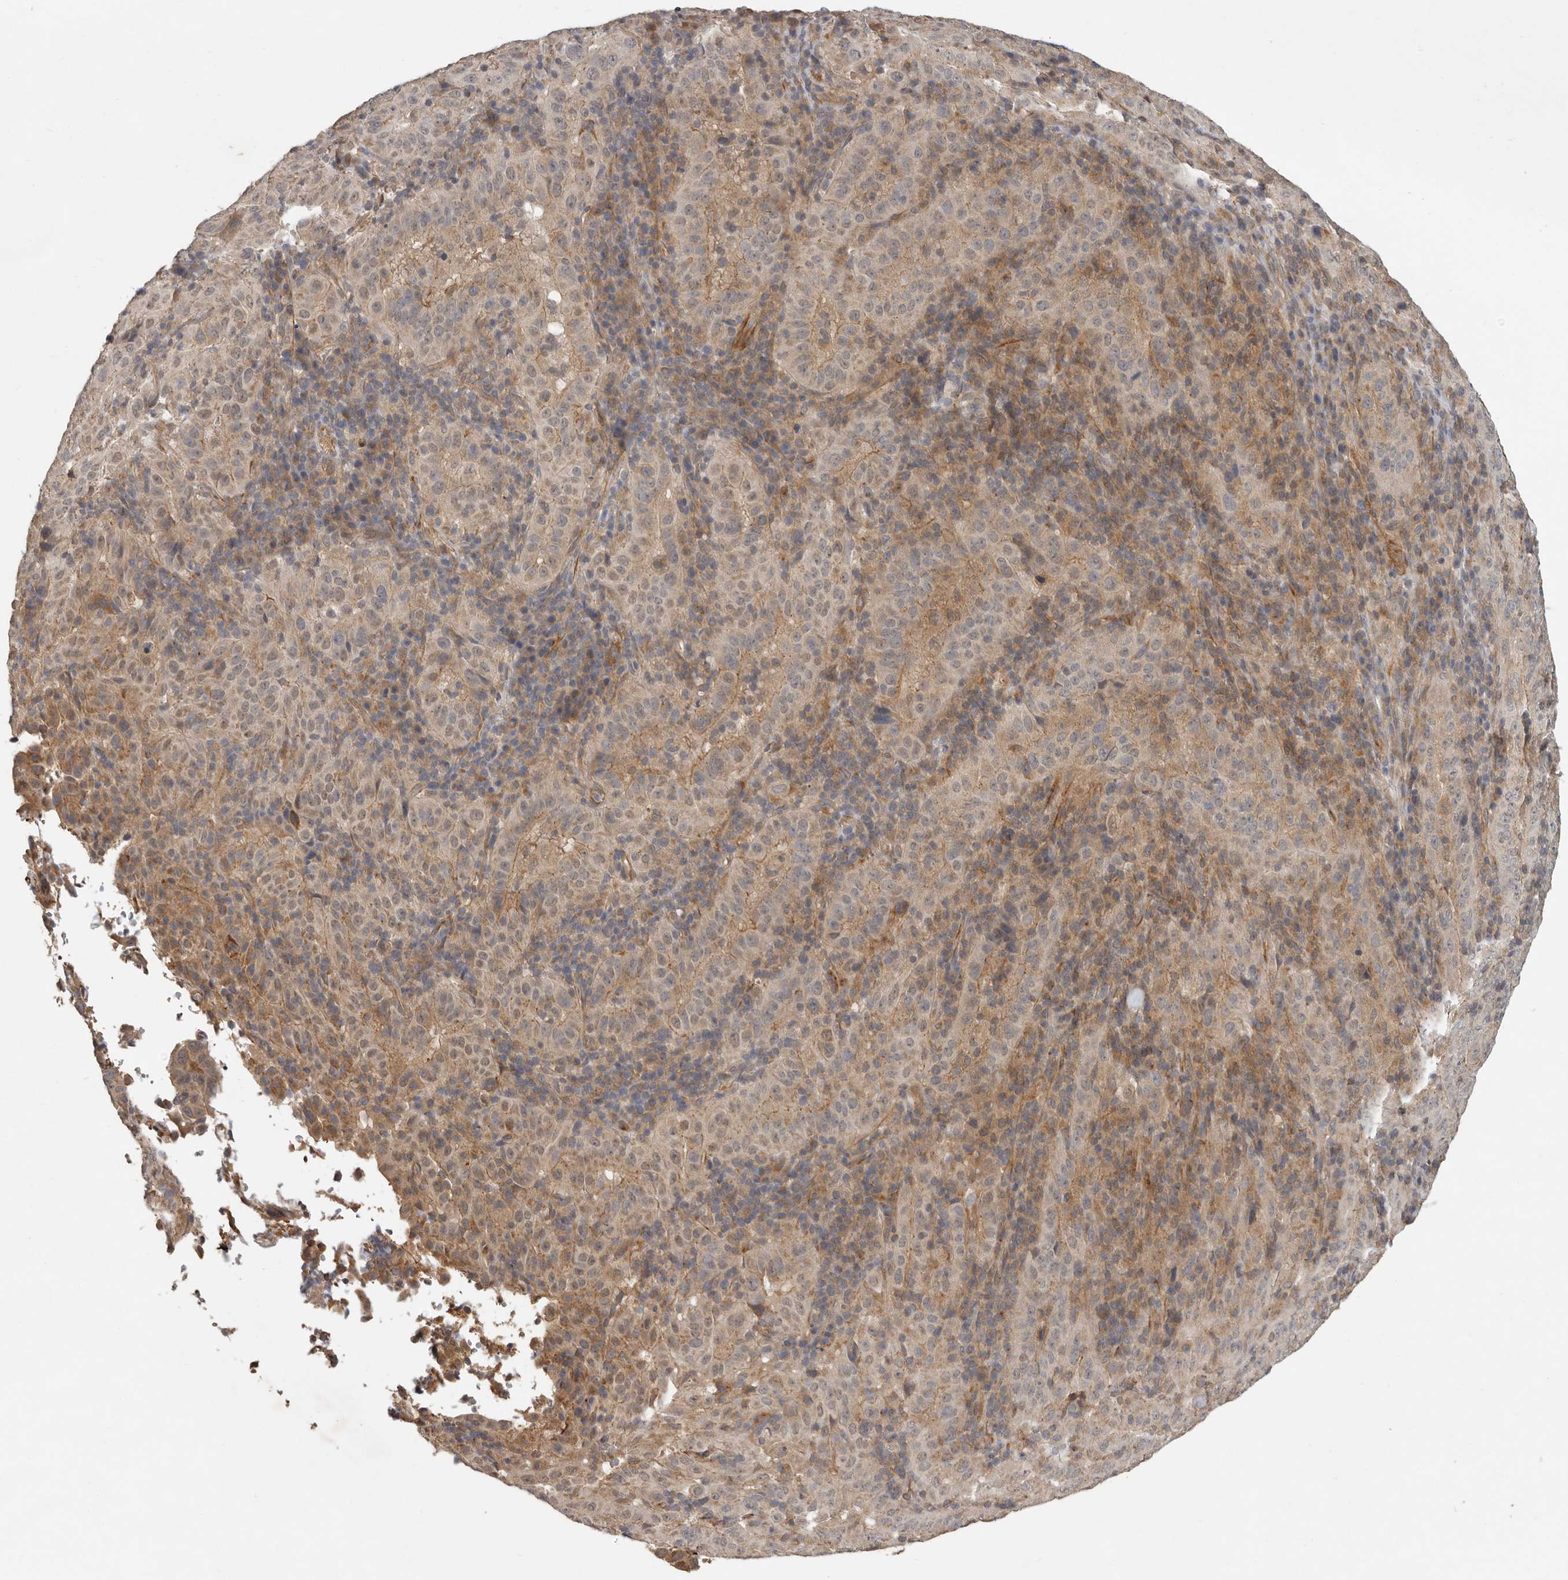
{"staining": {"intensity": "moderate", "quantity": "25%-75%", "location": "cytoplasmic/membranous"}, "tissue": "pancreatic cancer", "cell_type": "Tumor cells", "image_type": "cancer", "snomed": [{"axis": "morphology", "description": "Adenocarcinoma, NOS"}, {"axis": "topography", "description": "Pancreas"}], "caption": "Pancreatic cancer (adenocarcinoma) was stained to show a protein in brown. There is medium levels of moderate cytoplasmic/membranous staining in approximately 25%-75% of tumor cells. (DAB IHC, brown staining for protein, blue staining for nuclei).", "gene": "RNF157", "patient": {"sex": "male", "age": 63}}